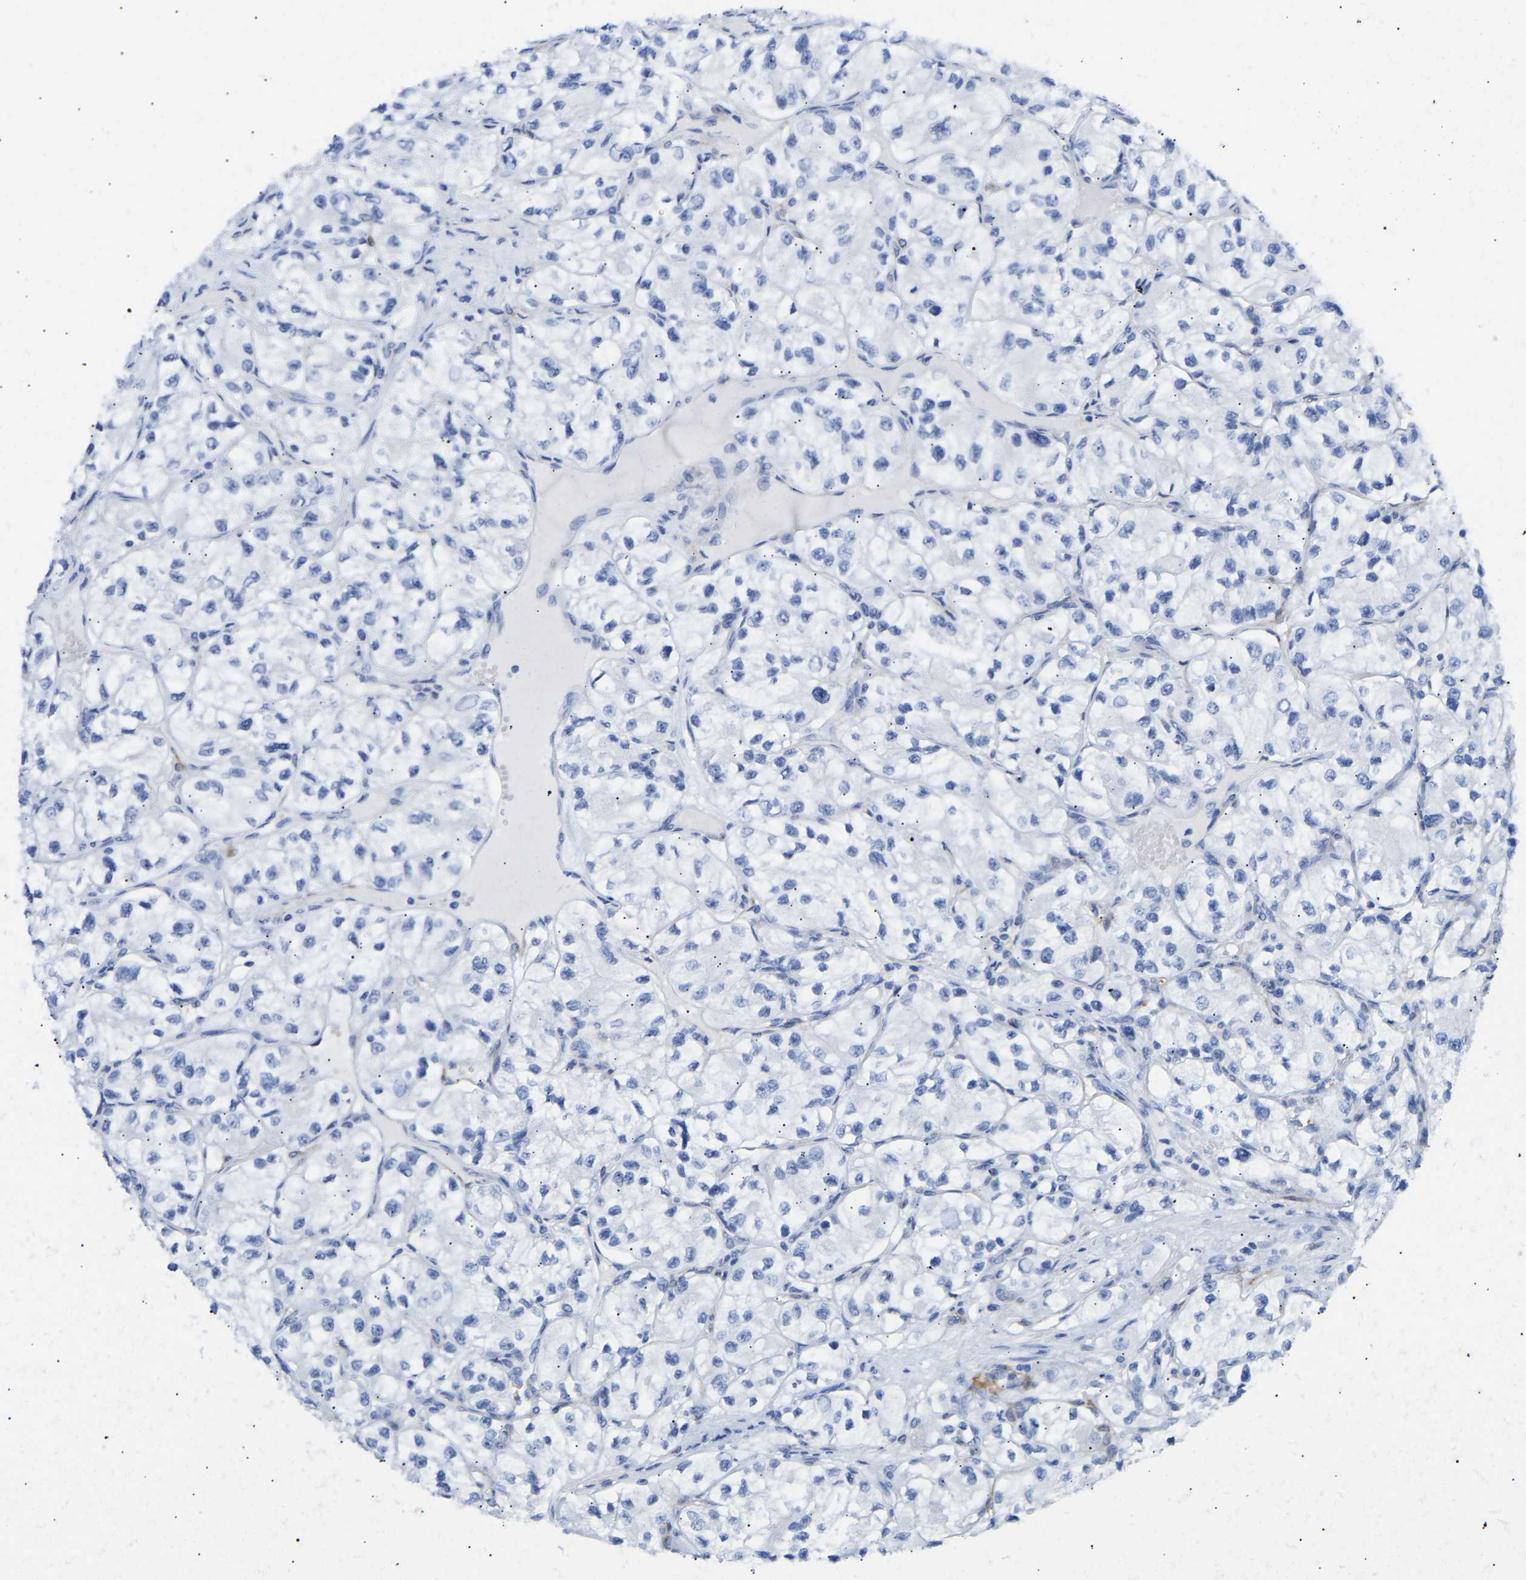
{"staining": {"intensity": "negative", "quantity": "none", "location": "none"}, "tissue": "renal cancer", "cell_type": "Tumor cells", "image_type": "cancer", "snomed": [{"axis": "morphology", "description": "Adenocarcinoma, NOS"}, {"axis": "topography", "description": "Kidney"}], "caption": "An image of renal cancer stained for a protein demonstrates no brown staining in tumor cells. Nuclei are stained in blue.", "gene": "AMPH", "patient": {"sex": "female", "age": 57}}